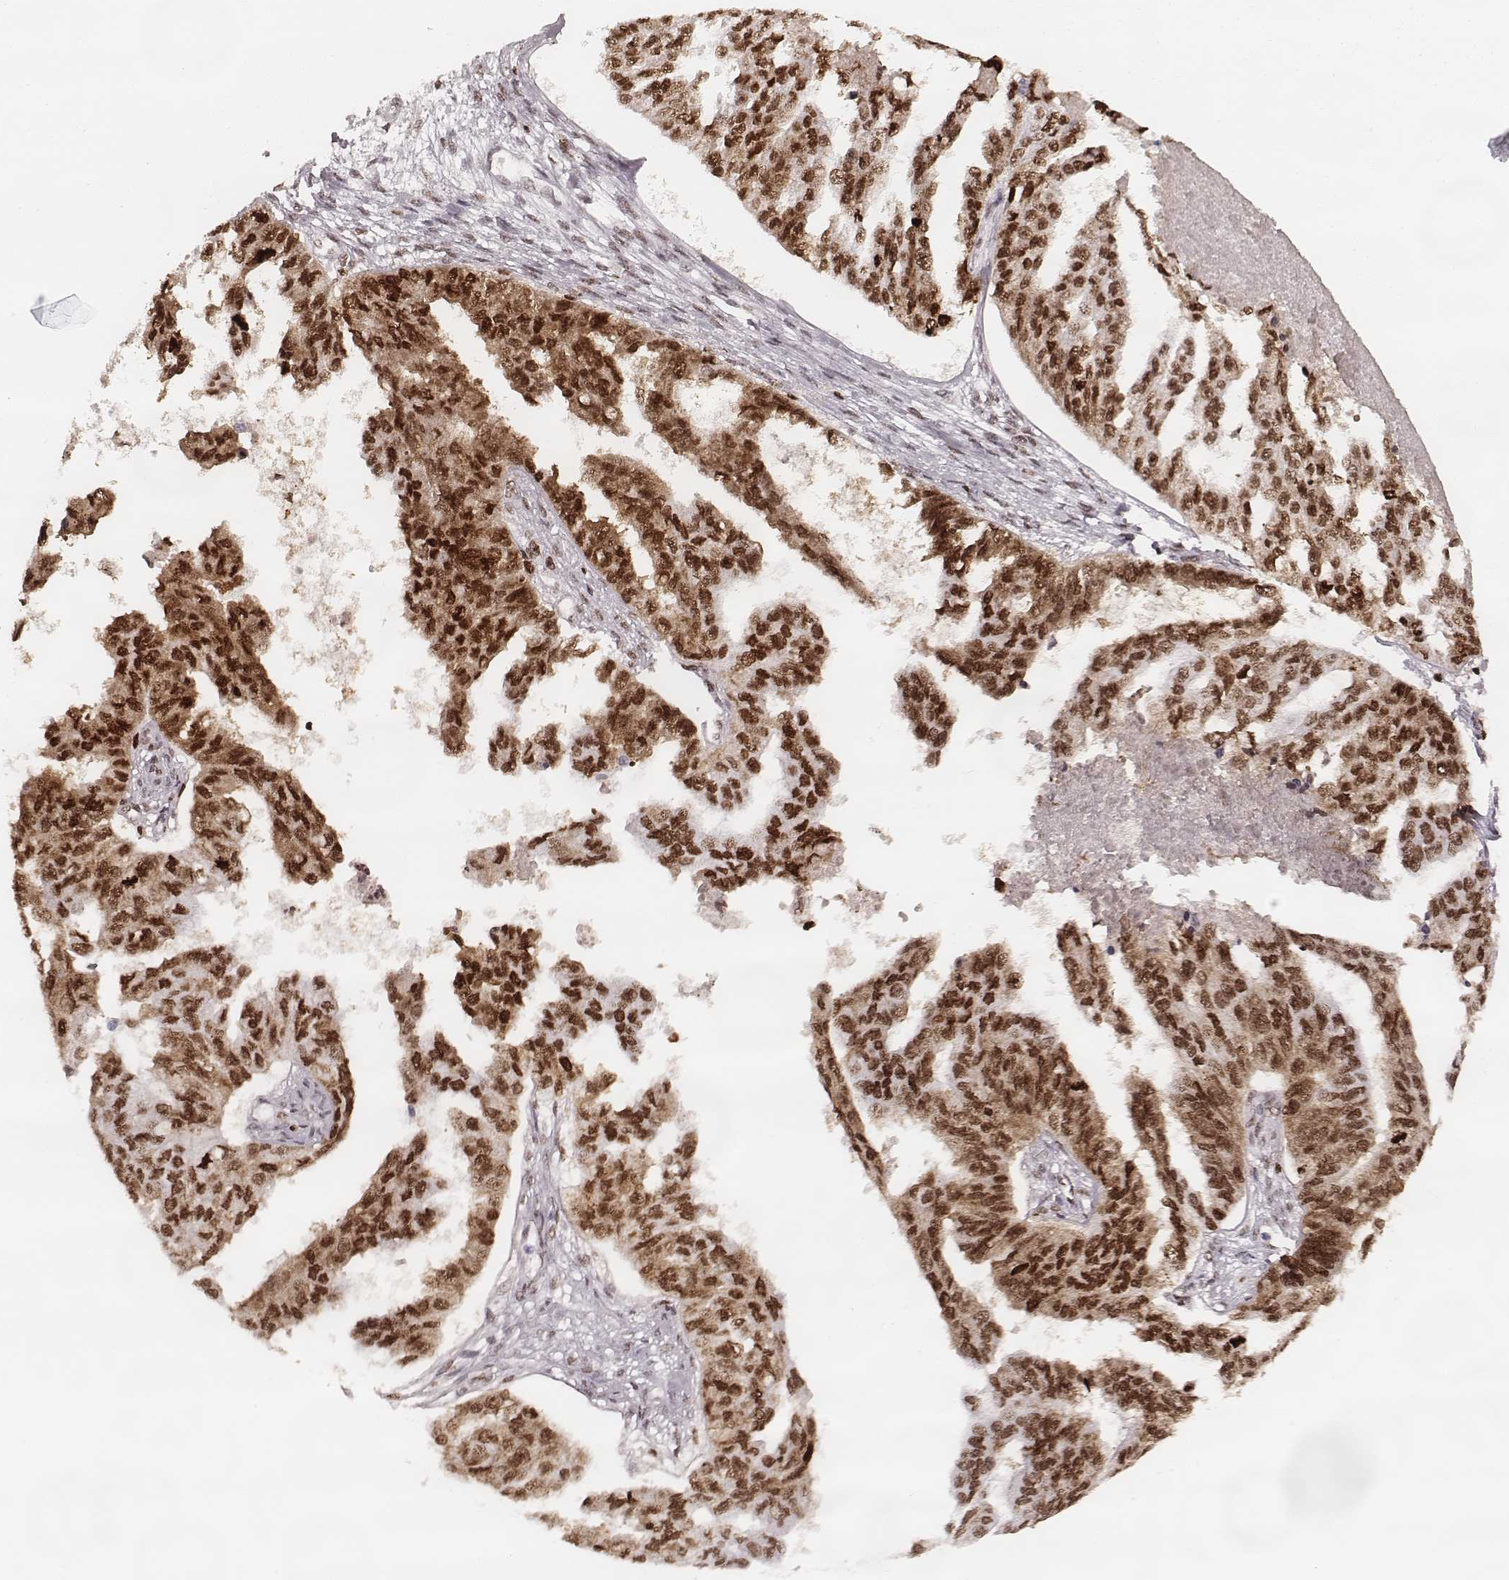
{"staining": {"intensity": "strong", "quantity": ">75%", "location": "nuclear"}, "tissue": "ovarian cancer", "cell_type": "Tumor cells", "image_type": "cancer", "snomed": [{"axis": "morphology", "description": "Cystadenocarcinoma, serous, NOS"}, {"axis": "topography", "description": "Ovary"}], "caption": "Human ovarian cancer stained for a protein (brown) displays strong nuclear positive positivity in about >75% of tumor cells.", "gene": "PARP1", "patient": {"sex": "female", "age": 58}}